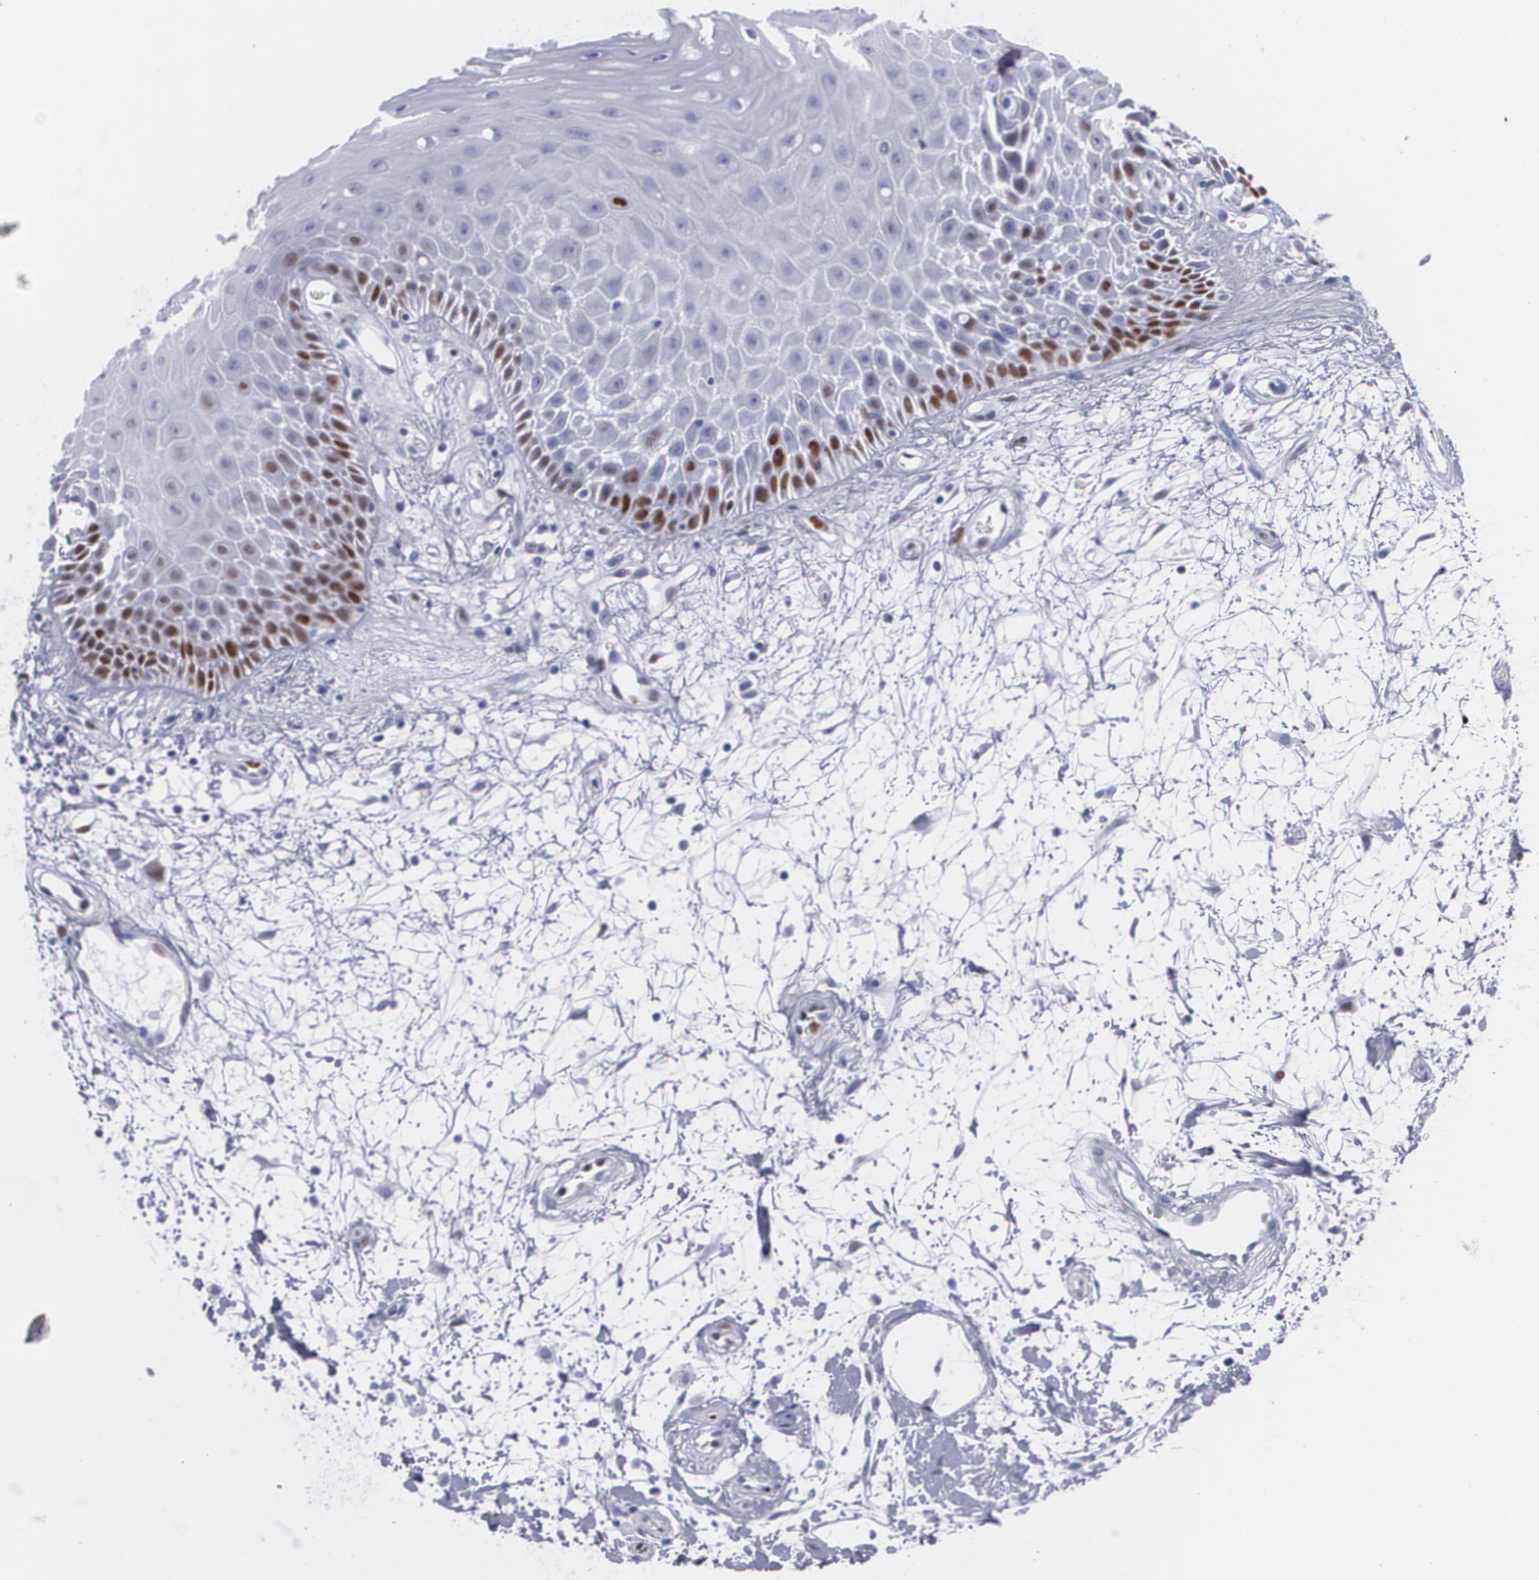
{"staining": {"intensity": "strong", "quantity": "<25%", "location": "nuclear"}, "tissue": "oral mucosa", "cell_type": "Squamous epithelial cells", "image_type": "normal", "snomed": [{"axis": "morphology", "description": "Normal tissue, NOS"}, {"axis": "morphology", "description": "Squamous cell carcinoma, NOS"}, {"axis": "topography", "description": "Skeletal muscle"}, {"axis": "topography", "description": "Oral tissue"}, {"axis": "topography", "description": "Head-Neck"}], "caption": "A histopathology image of human oral mucosa stained for a protein demonstrates strong nuclear brown staining in squamous epithelial cells.", "gene": "TP53", "patient": {"sex": "female", "age": 84}}